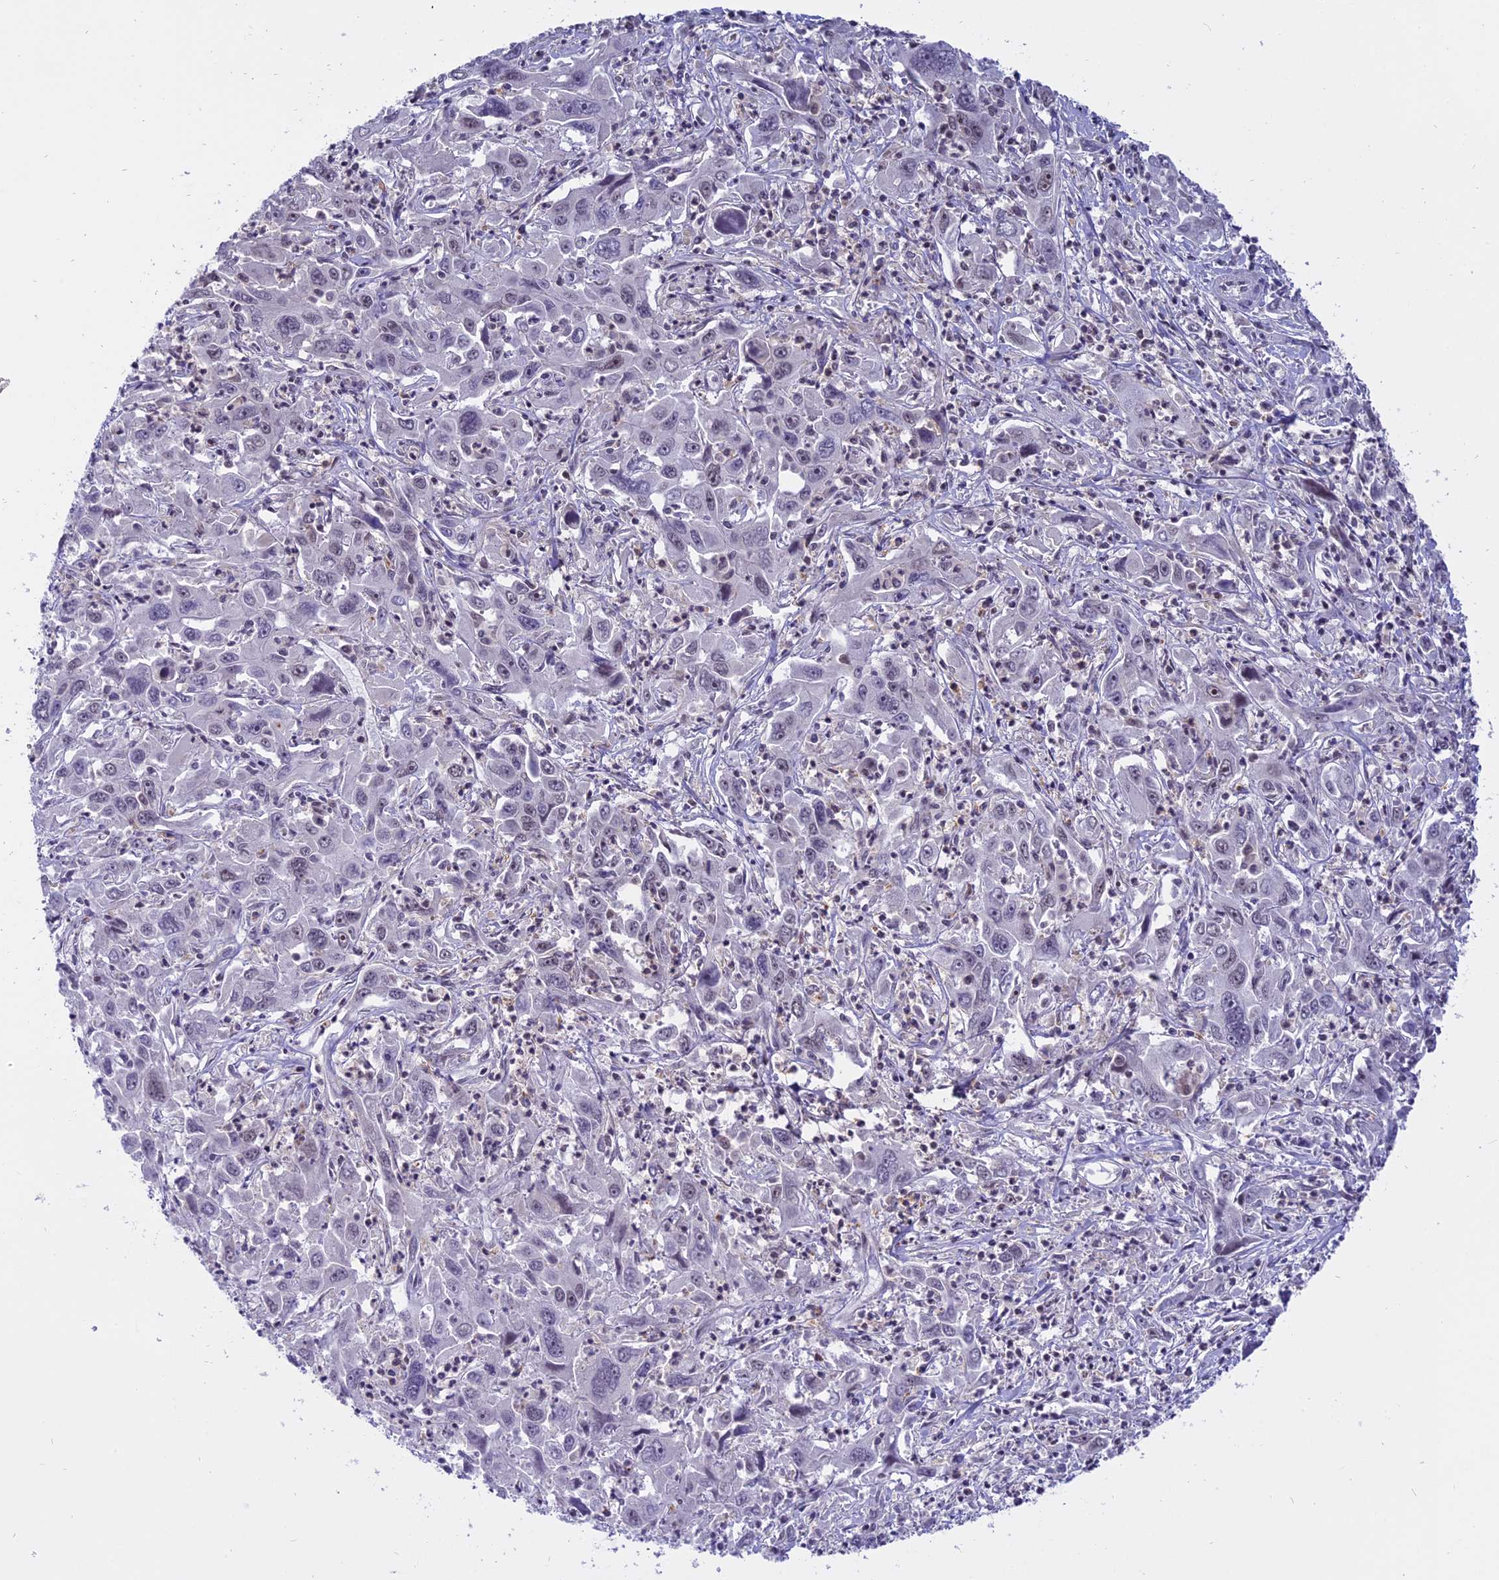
{"staining": {"intensity": "weak", "quantity": "<25%", "location": "nuclear"}, "tissue": "liver cancer", "cell_type": "Tumor cells", "image_type": "cancer", "snomed": [{"axis": "morphology", "description": "Carcinoma, Hepatocellular, NOS"}, {"axis": "topography", "description": "Liver"}], "caption": "Hepatocellular carcinoma (liver) was stained to show a protein in brown. There is no significant expression in tumor cells.", "gene": "TADA3", "patient": {"sex": "male", "age": 63}}